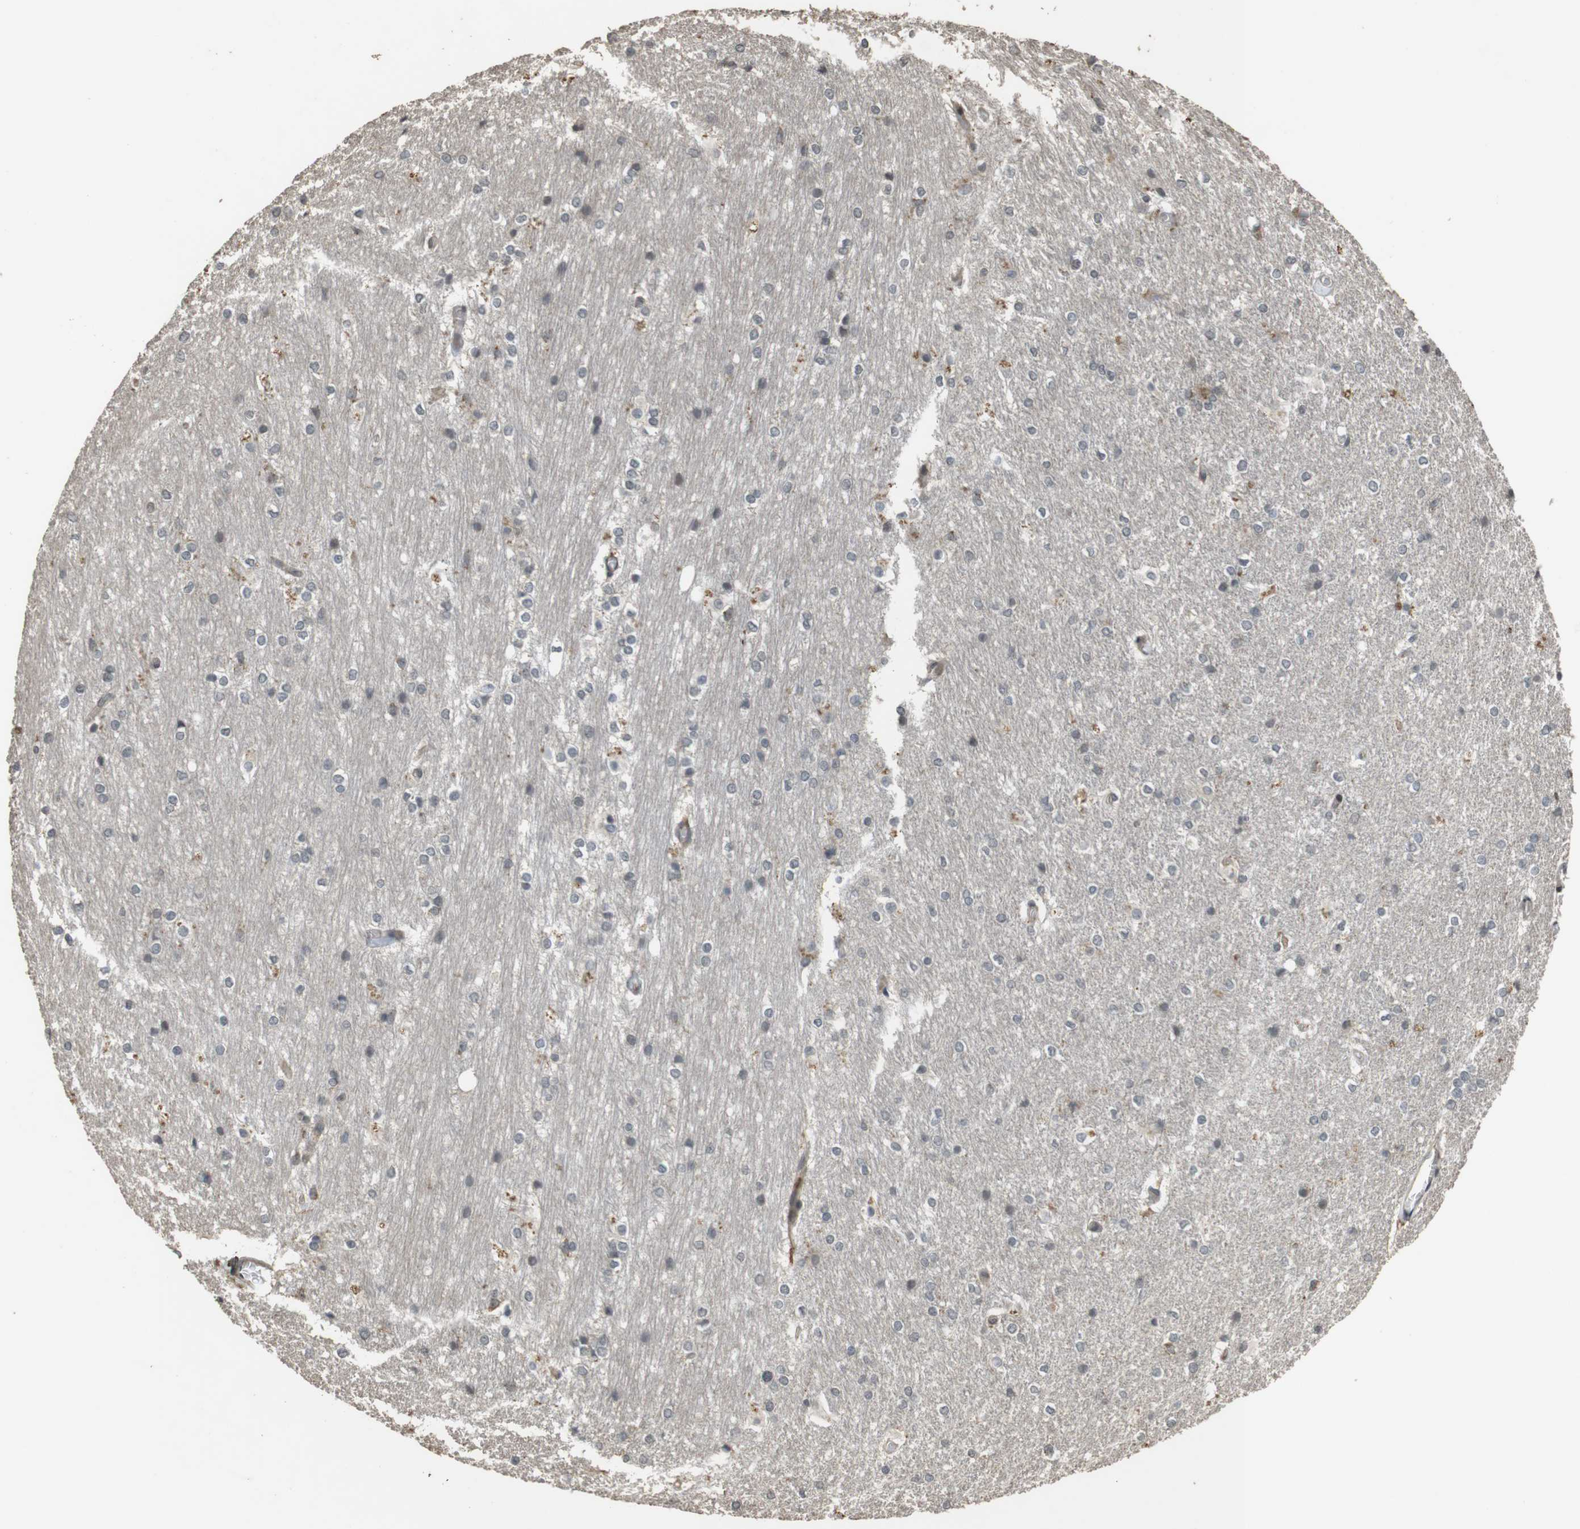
{"staining": {"intensity": "weak", "quantity": "<25%", "location": "cytoplasmic/membranous"}, "tissue": "hippocampus", "cell_type": "Glial cells", "image_type": "normal", "snomed": [{"axis": "morphology", "description": "Normal tissue, NOS"}, {"axis": "topography", "description": "Hippocampus"}], "caption": "Image shows no significant protein staining in glial cells of benign hippocampus. (Brightfield microscopy of DAB IHC at high magnification).", "gene": "FZD10", "patient": {"sex": "female", "age": 19}}